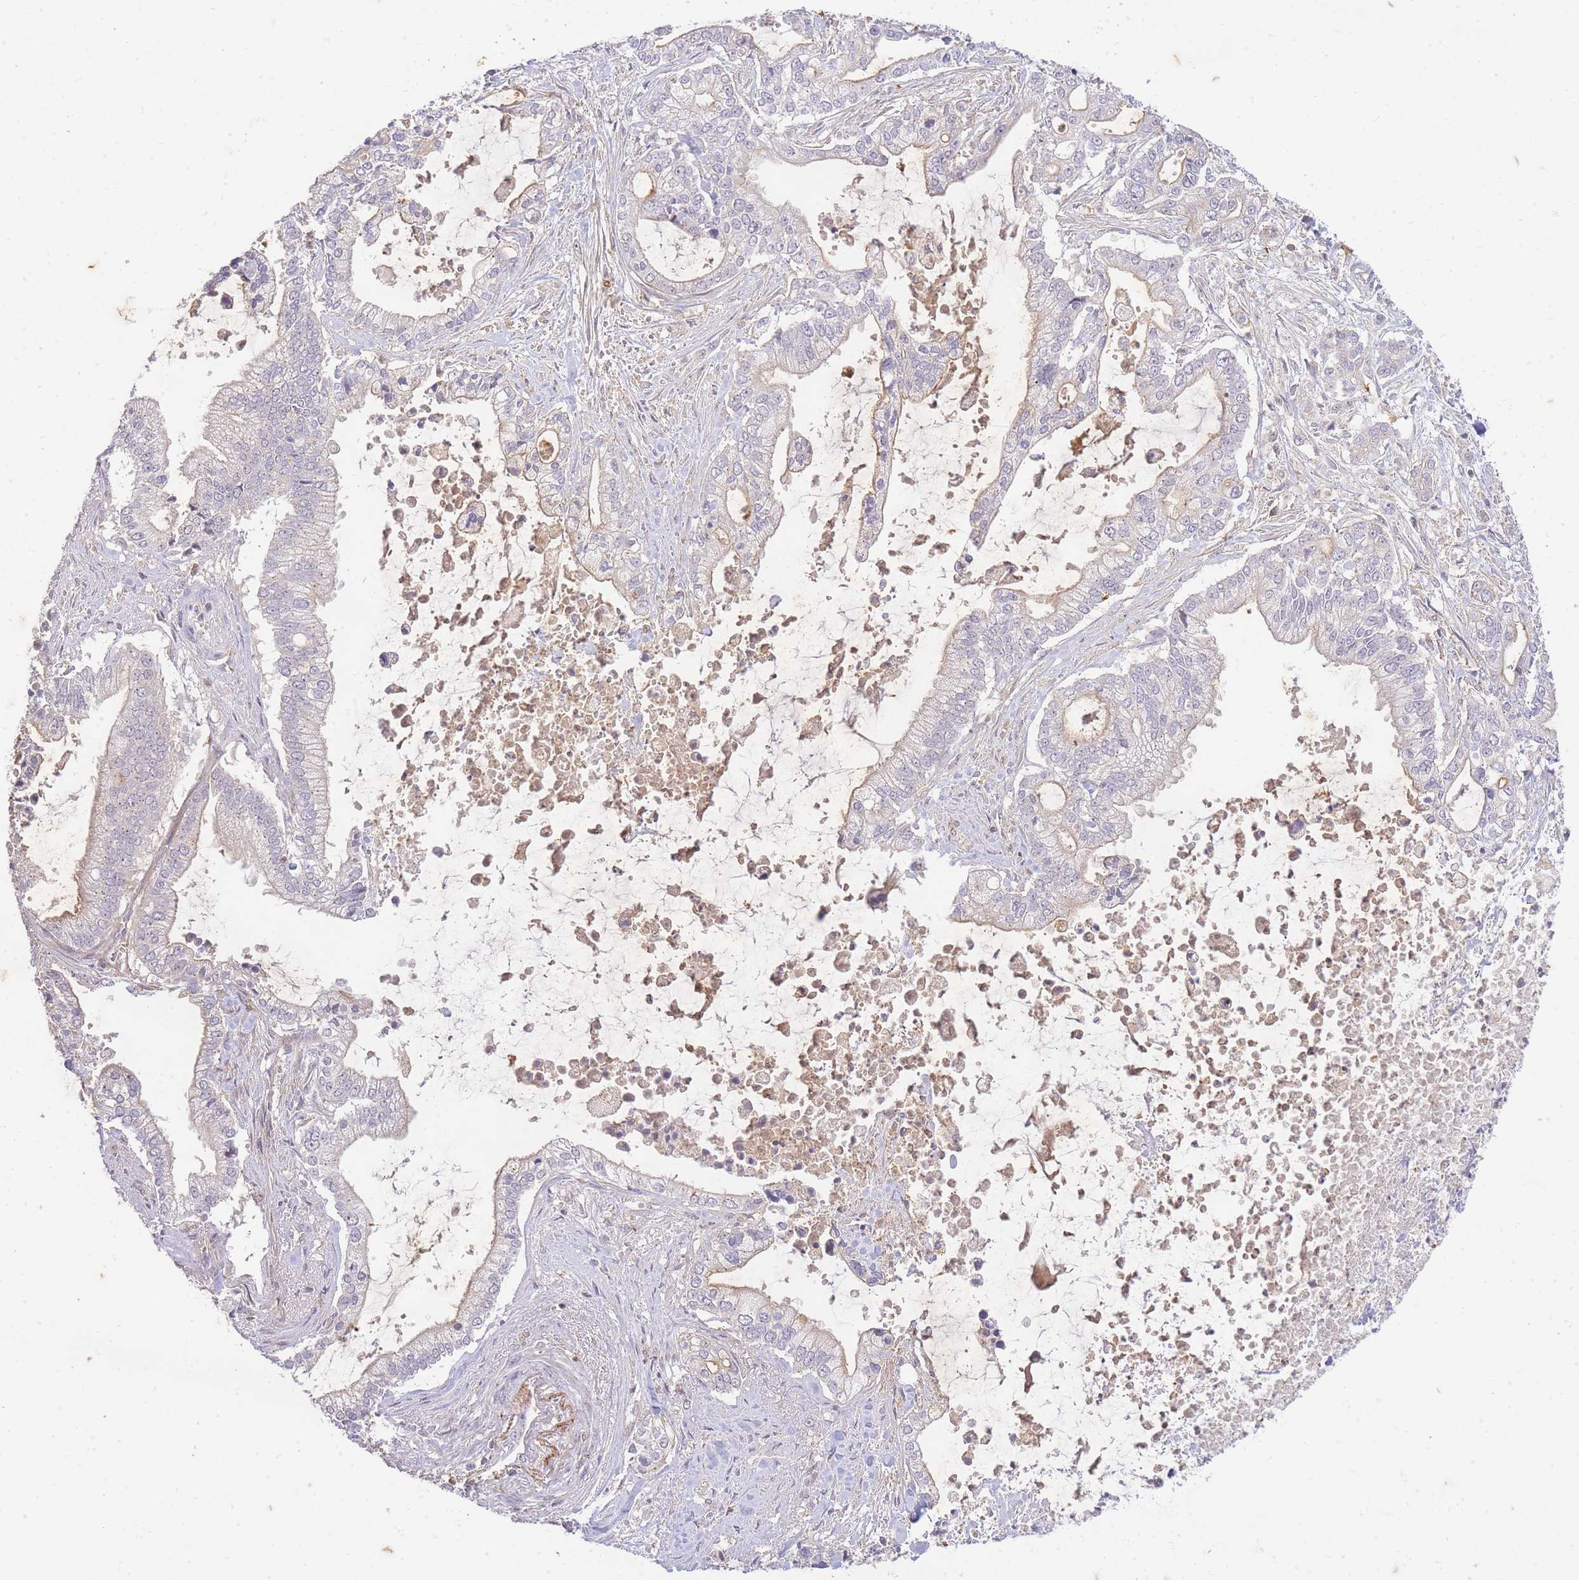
{"staining": {"intensity": "weak", "quantity": "25%-75%", "location": "cytoplasmic/membranous"}, "tissue": "pancreatic cancer", "cell_type": "Tumor cells", "image_type": "cancer", "snomed": [{"axis": "morphology", "description": "Adenocarcinoma, NOS"}, {"axis": "topography", "description": "Pancreas"}], "caption": "Immunohistochemistry staining of adenocarcinoma (pancreatic), which shows low levels of weak cytoplasmic/membranous positivity in about 25%-75% of tumor cells indicating weak cytoplasmic/membranous protein expression. The staining was performed using DAB (3,3'-diaminobenzidine) (brown) for protein detection and nuclei were counterstained in hematoxylin (blue).", "gene": "ST8SIA4", "patient": {"sex": "male", "age": 69}}